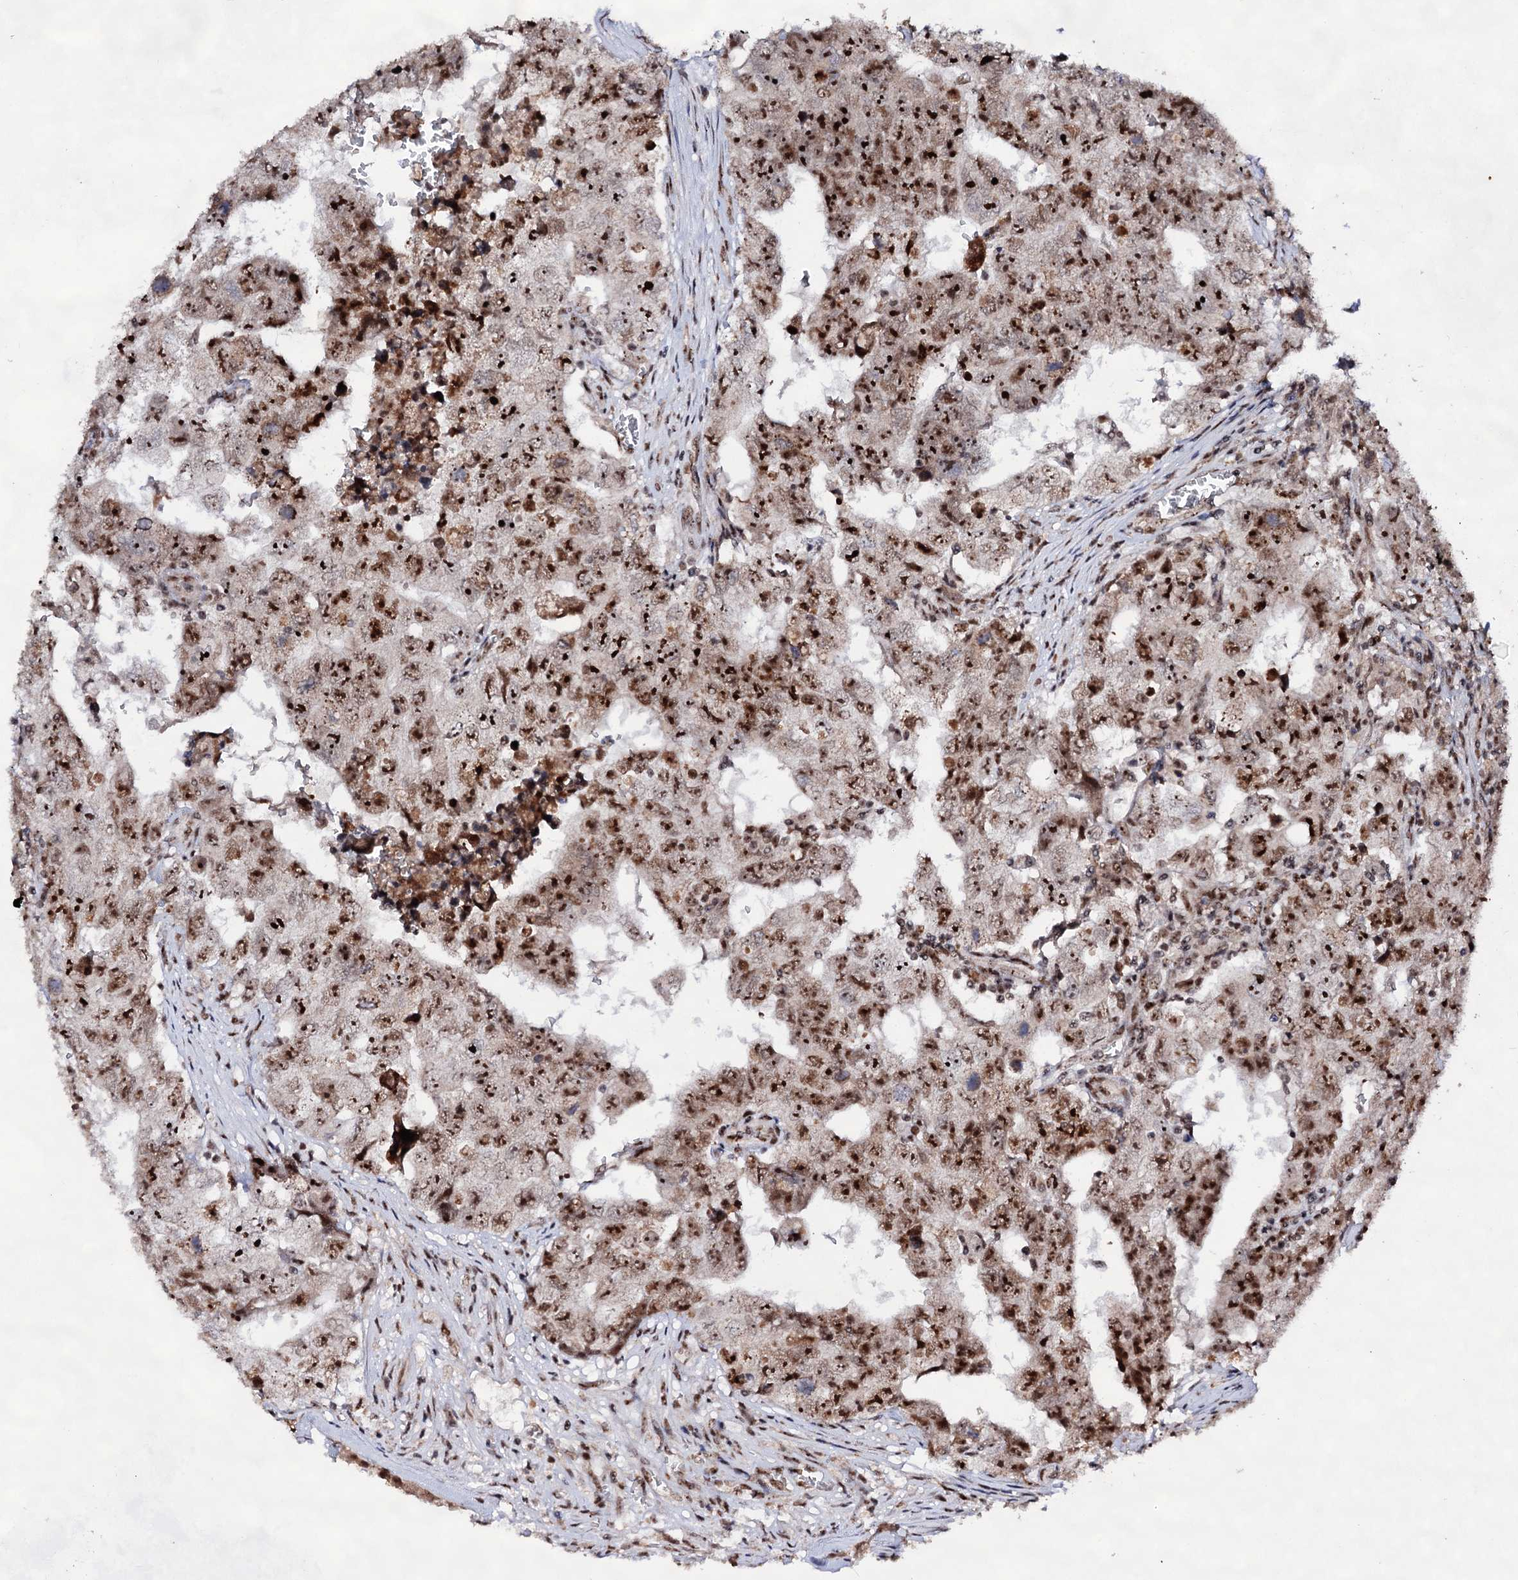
{"staining": {"intensity": "strong", "quantity": ">75%", "location": "nuclear"}, "tissue": "testis cancer", "cell_type": "Tumor cells", "image_type": "cancer", "snomed": [{"axis": "morphology", "description": "Carcinoma, Embryonal, NOS"}, {"axis": "topography", "description": "Testis"}], "caption": "Protein expression analysis of human testis cancer (embryonal carcinoma) reveals strong nuclear staining in about >75% of tumor cells.", "gene": "EXOSC10", "patient": {"sex": "male", "age": 17}}